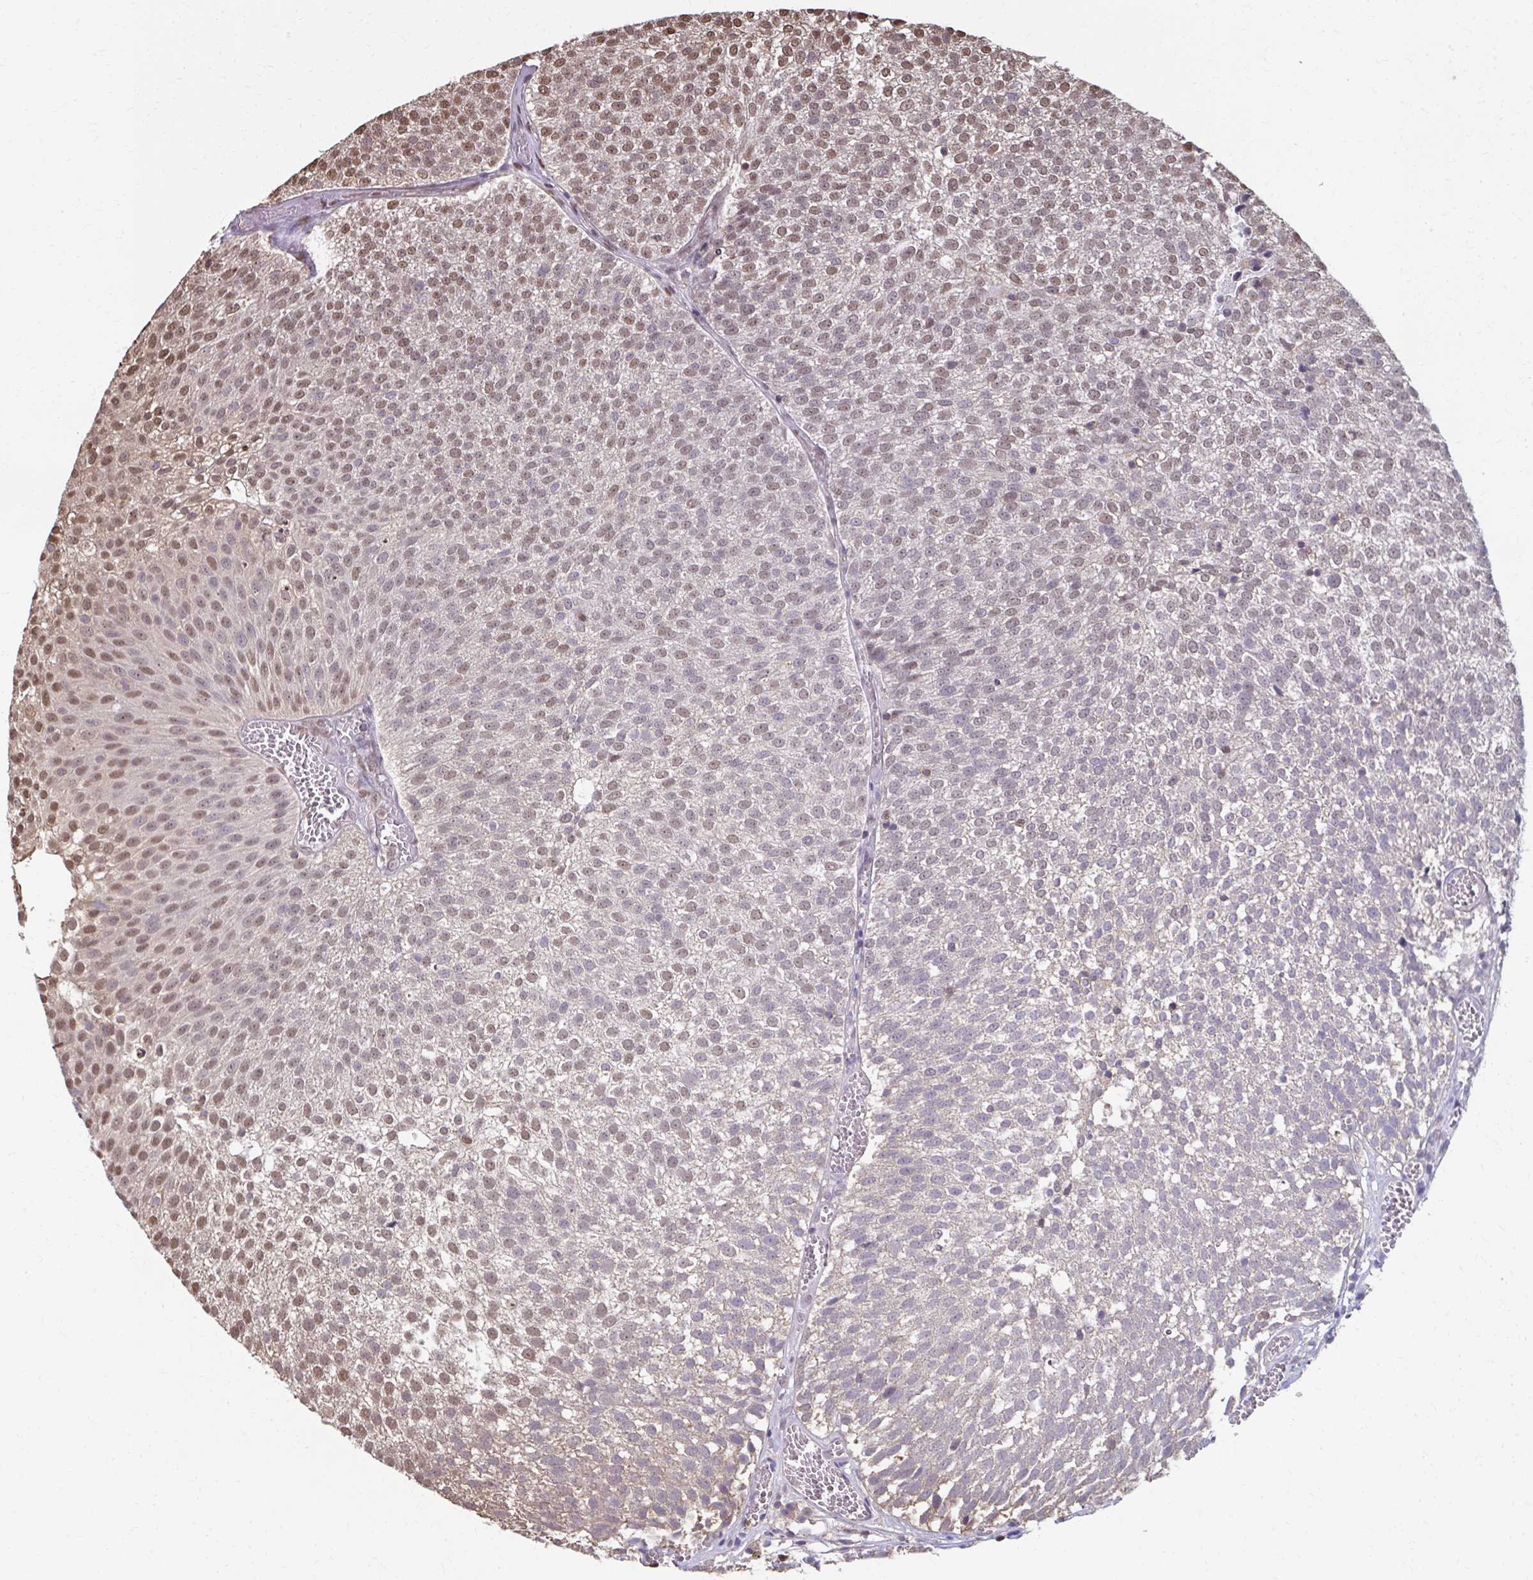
{"staining": {"intensity": "moderate", "quantity": "25%-75%", "location": "nuclear"}, "tissue": "urothelial cancer", "cell_type": "Tumor cells", "image_type": "cancer", "snomed": [{"axis": "morphology", "description": "Urothelial carcinoma, Low grade"}, {"axis": "topography", "description": "Urinary bladder"}], "caption": "The immunohistochemical stain highlights moderate nuclear expression in tumor cells of urothelial cancer tissue.", "gene": "ING4", "patient": {"sex": "female", "age": 79}}